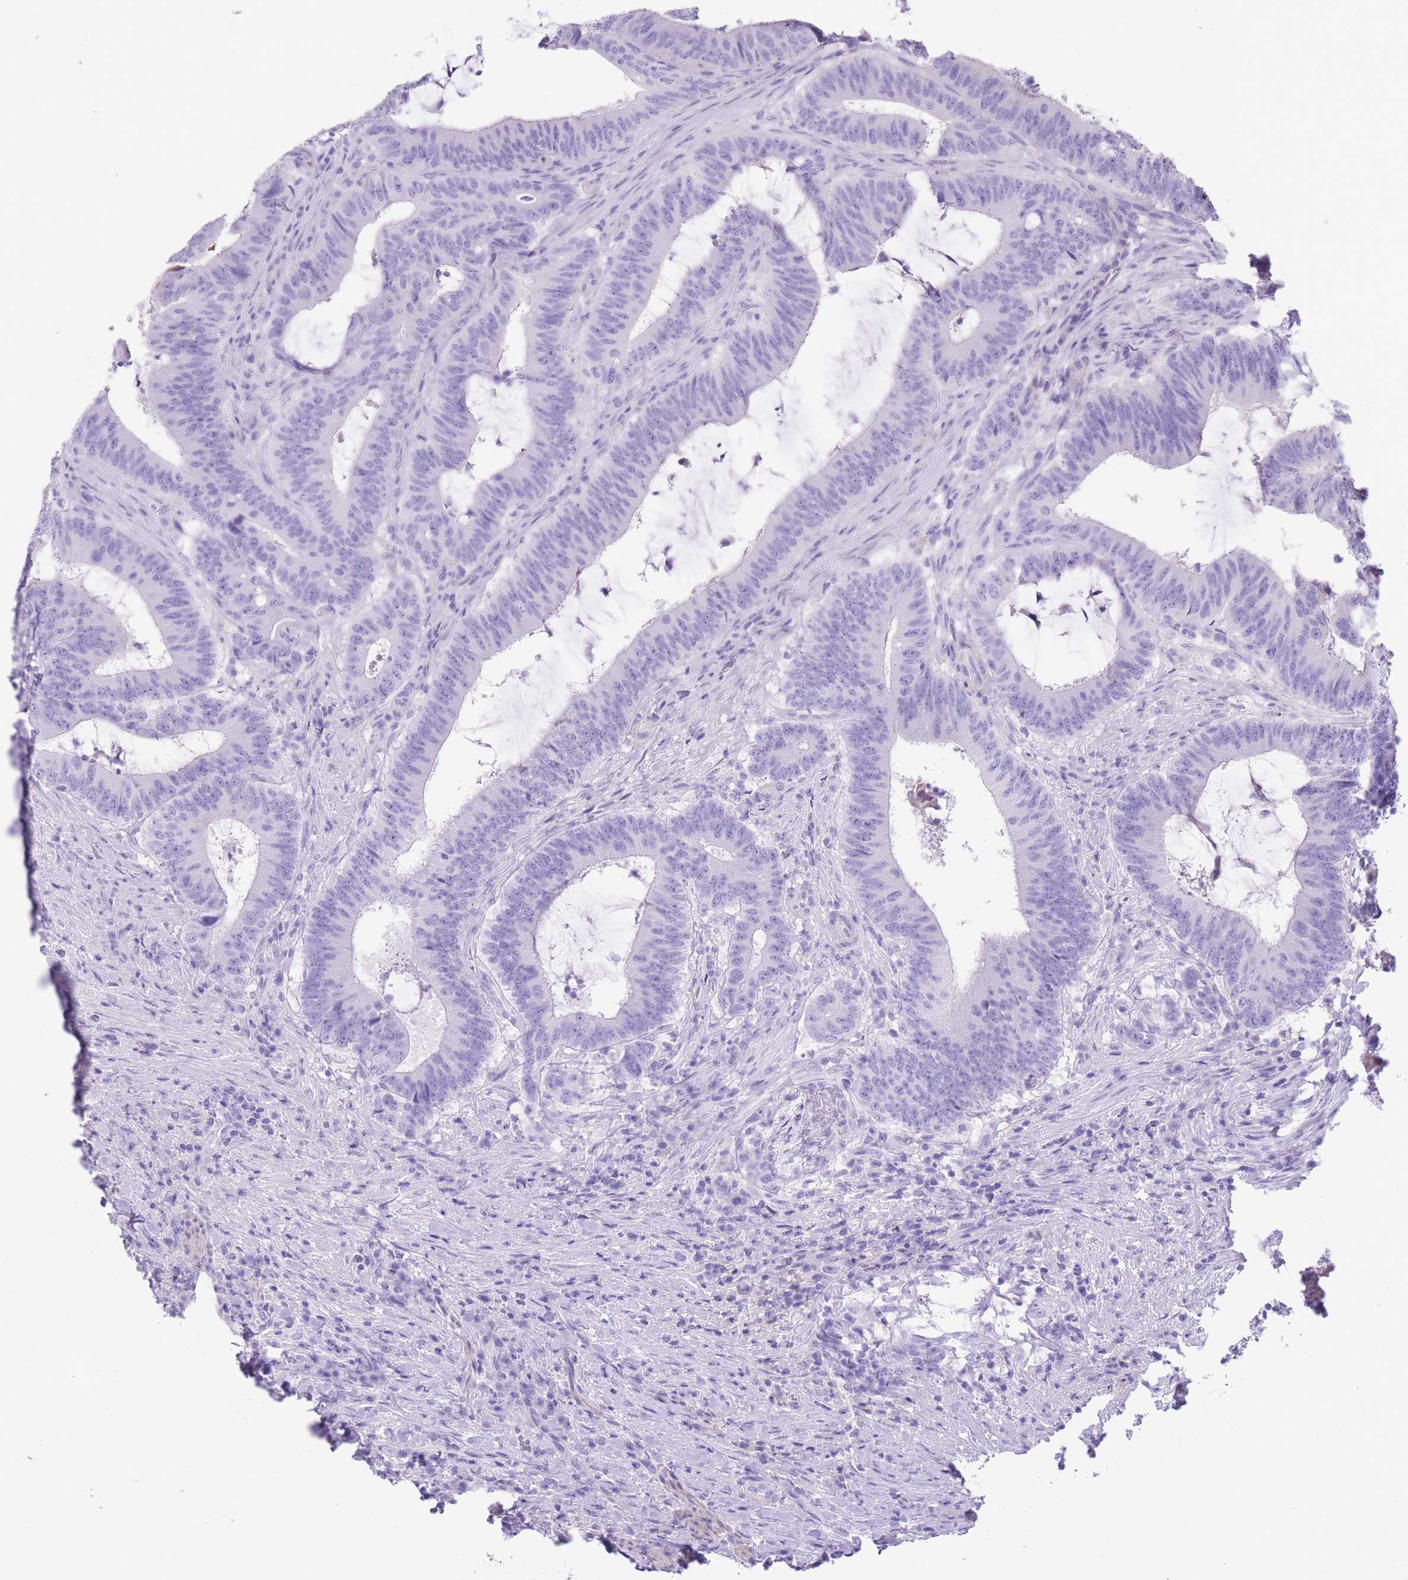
{"staining": {"intensity": "negative", "quantity": "none", "location": "none"}, "tissue": "colorectal cancer", "cell_type": "Tumor cells", "image_type": "cancer", "snomed": [{"axis": "morphology", "description": "Adenocarcinoma, NOS"}, {"axis": "topography", "description": "Colon"}], "caption": "Adenocarcinoma (colorectal) was stained to show a protein in brown. There is no significant staining in tumor cells.", "gene": "RAI2", "patient": {"sex": "female", "age": 43}}